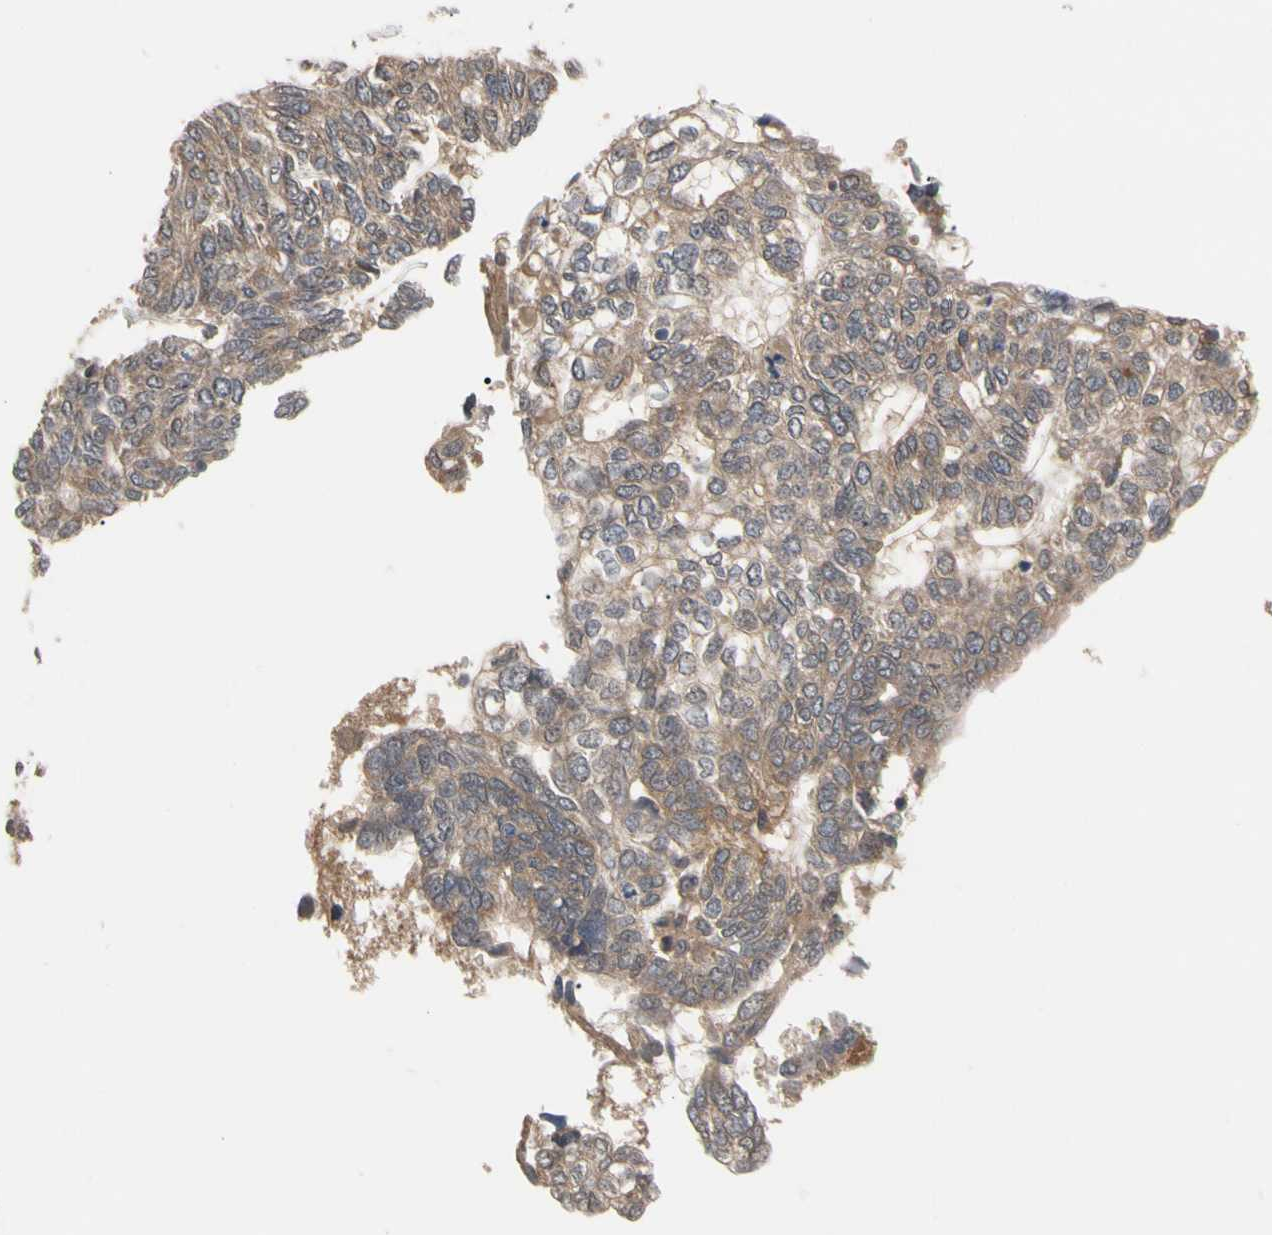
{"staining": {"intensity": "weak", "quantity": ">75%", "location": "cytoplasmic/membranous"}, "tissue": "ovarian cancer", "cell_type": "Tumor cells", "image_type": "cancer", "snomed": [{"axis": "morphology", "description": "Cystadenocarcinoma, serous, NOS"}, {"axis": "topography", "description": "Ovary"}], "caption": "Serous cystadenocarcinoma (ovarian) stained for a protein exhibits weak cytoplasmic/membranous positivity in tumor cells. (DAB IHC, brown staining for protein, blue staining for nuclei).", "gene": "CYTIP", "patient": {"sex": "female", "age": 79}}